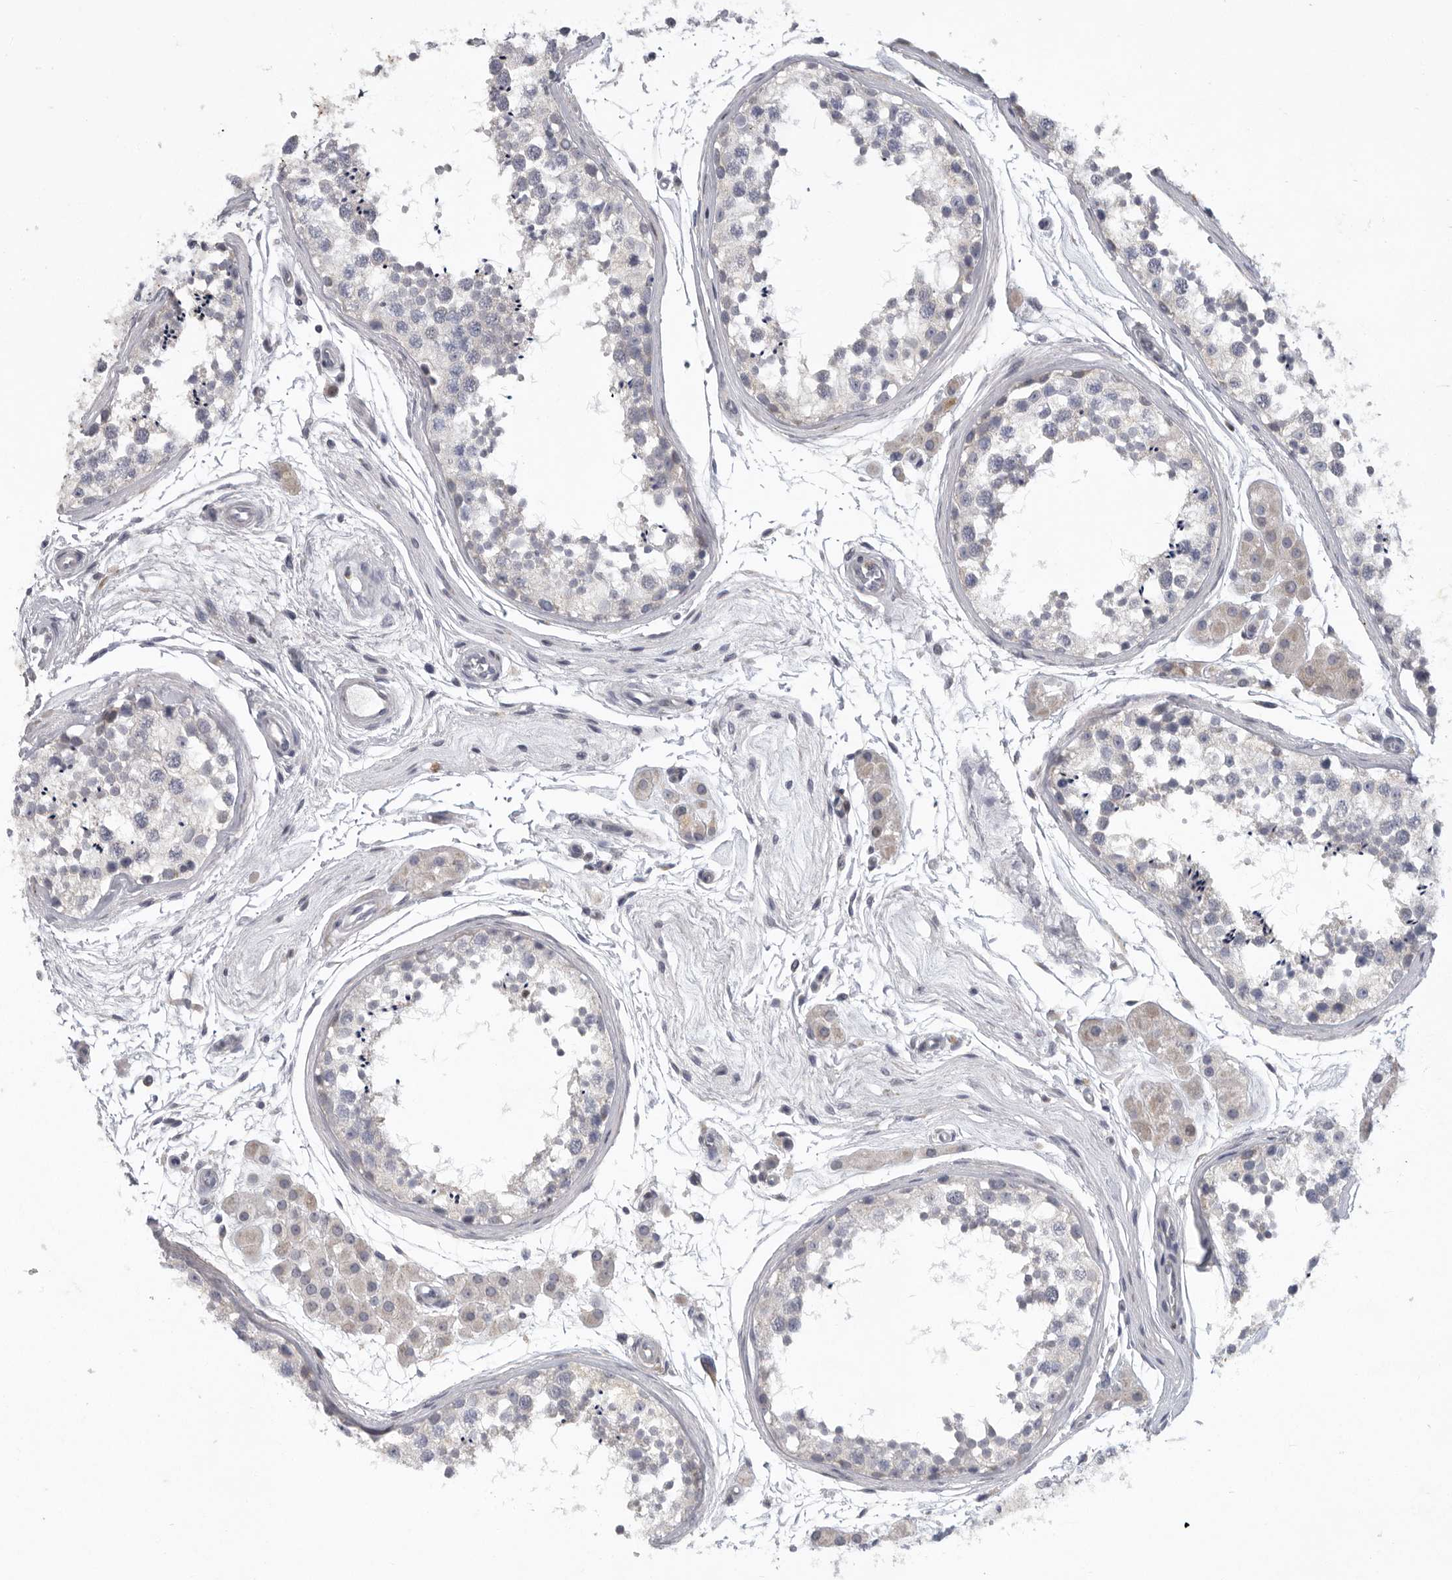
{"staining": {"intensity": "negative", "quantity": "none", "location": "none"}, "tissue": "testis", "cell_type": "Cells in seminiferous ducts", "image_type": "normal", "snomed": [{"axis": "morphology", "description": "Normal tissue, NOS"}, {"axis": "topography", "description": "Testis"}], "caption": "An image of human testis is negative for staining in cells in seminiferous ducts.", "gene": "USP24", "patient": {"sex": "male", "age": 56}}